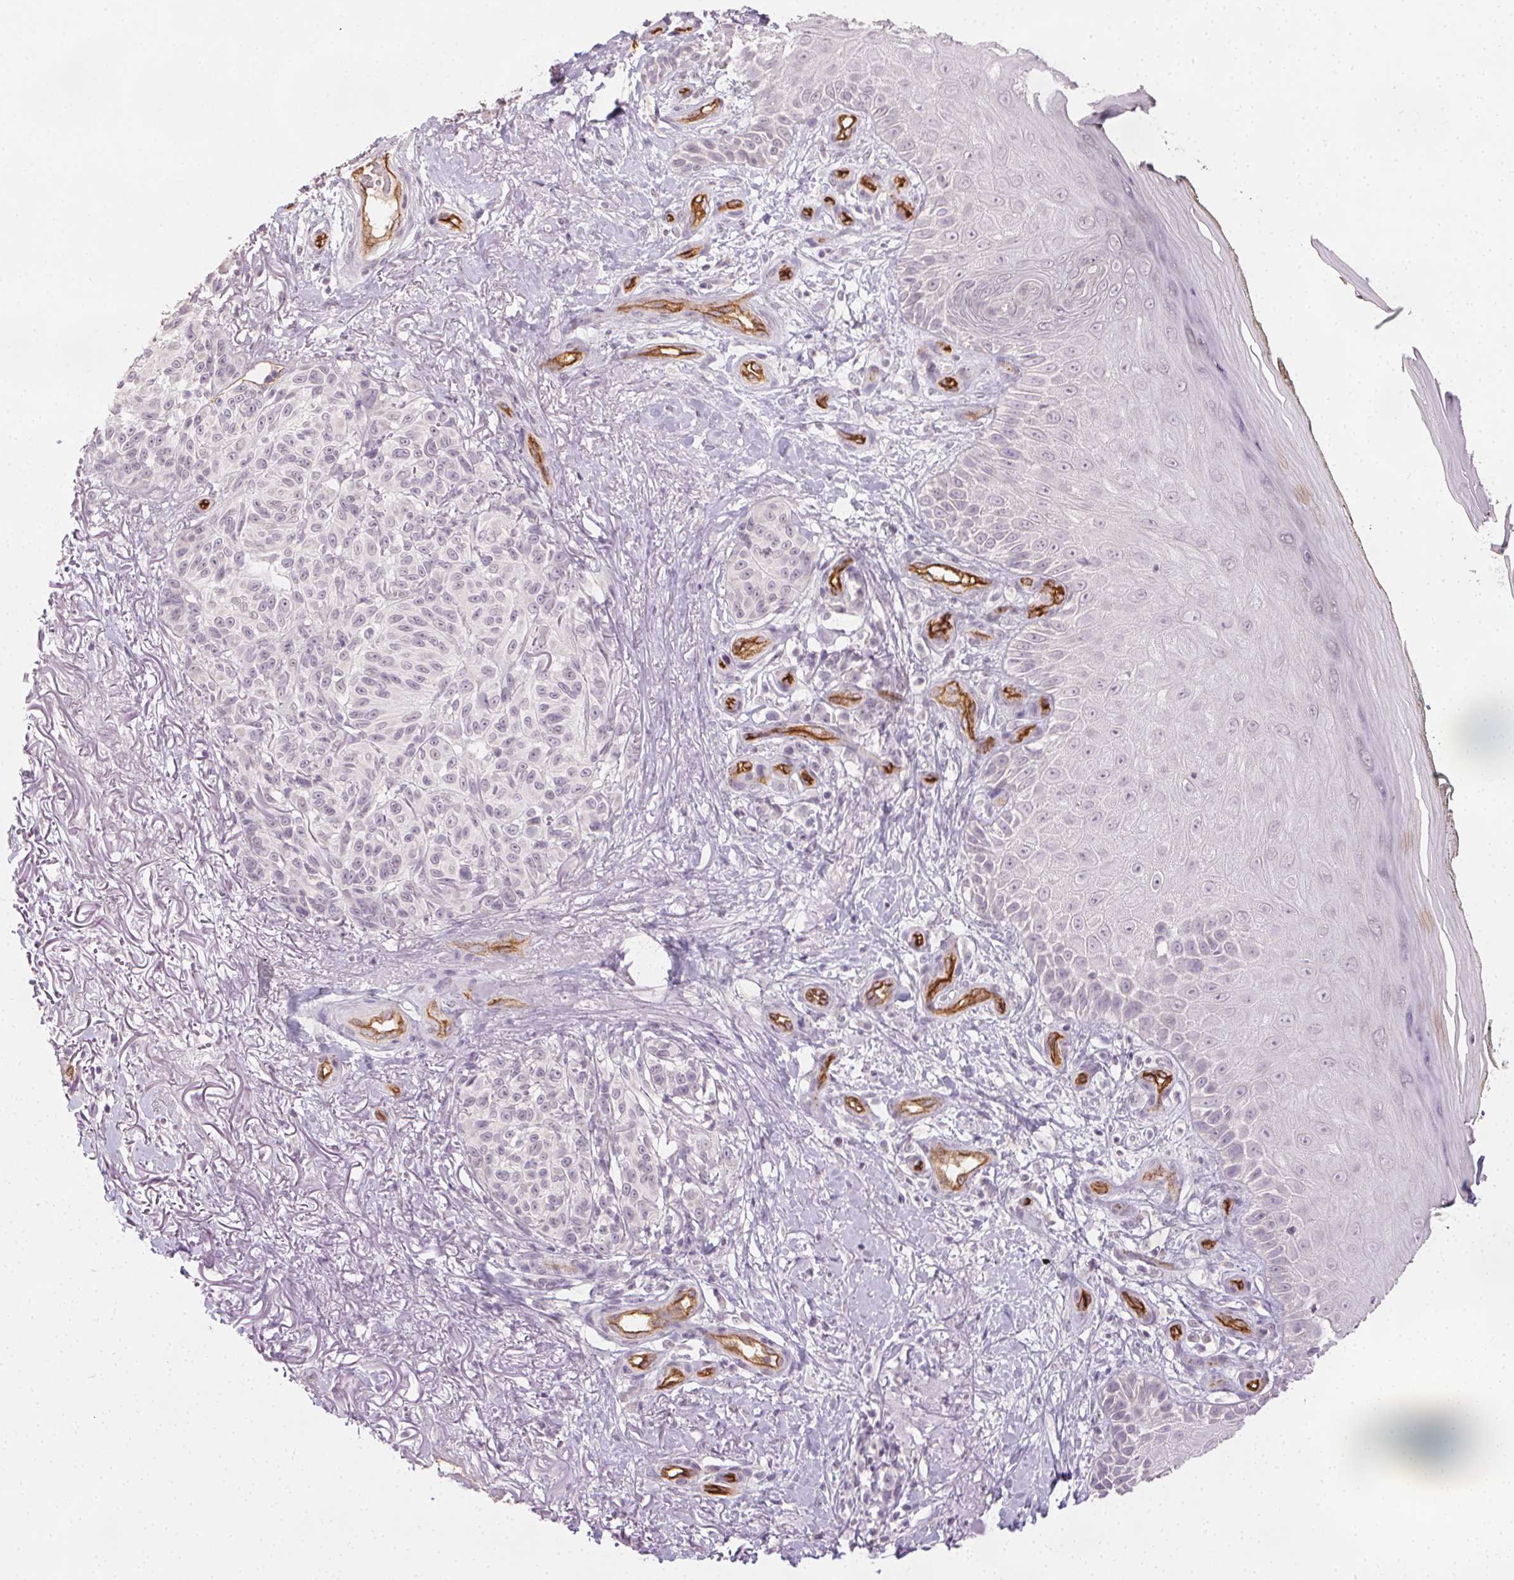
{"staining": {"intensity": "negative", "quantity": "none", "location": "none"}, "tissue": "melanoma", "cell_type": "Tumor cells", "image_type": "cancer", "snomed": [{"axis": "morphology", "description": "Malignant melanoma, NOS"}, {"axis": "topography", "description": "Skin"}], "caption": "Immunohistochemistry image of melanoma stained for a protein (brown), which demonstrates no positivity in tumor cells.", "gene": "PODXL", "patient": {"sex": "female", "age": 85}}